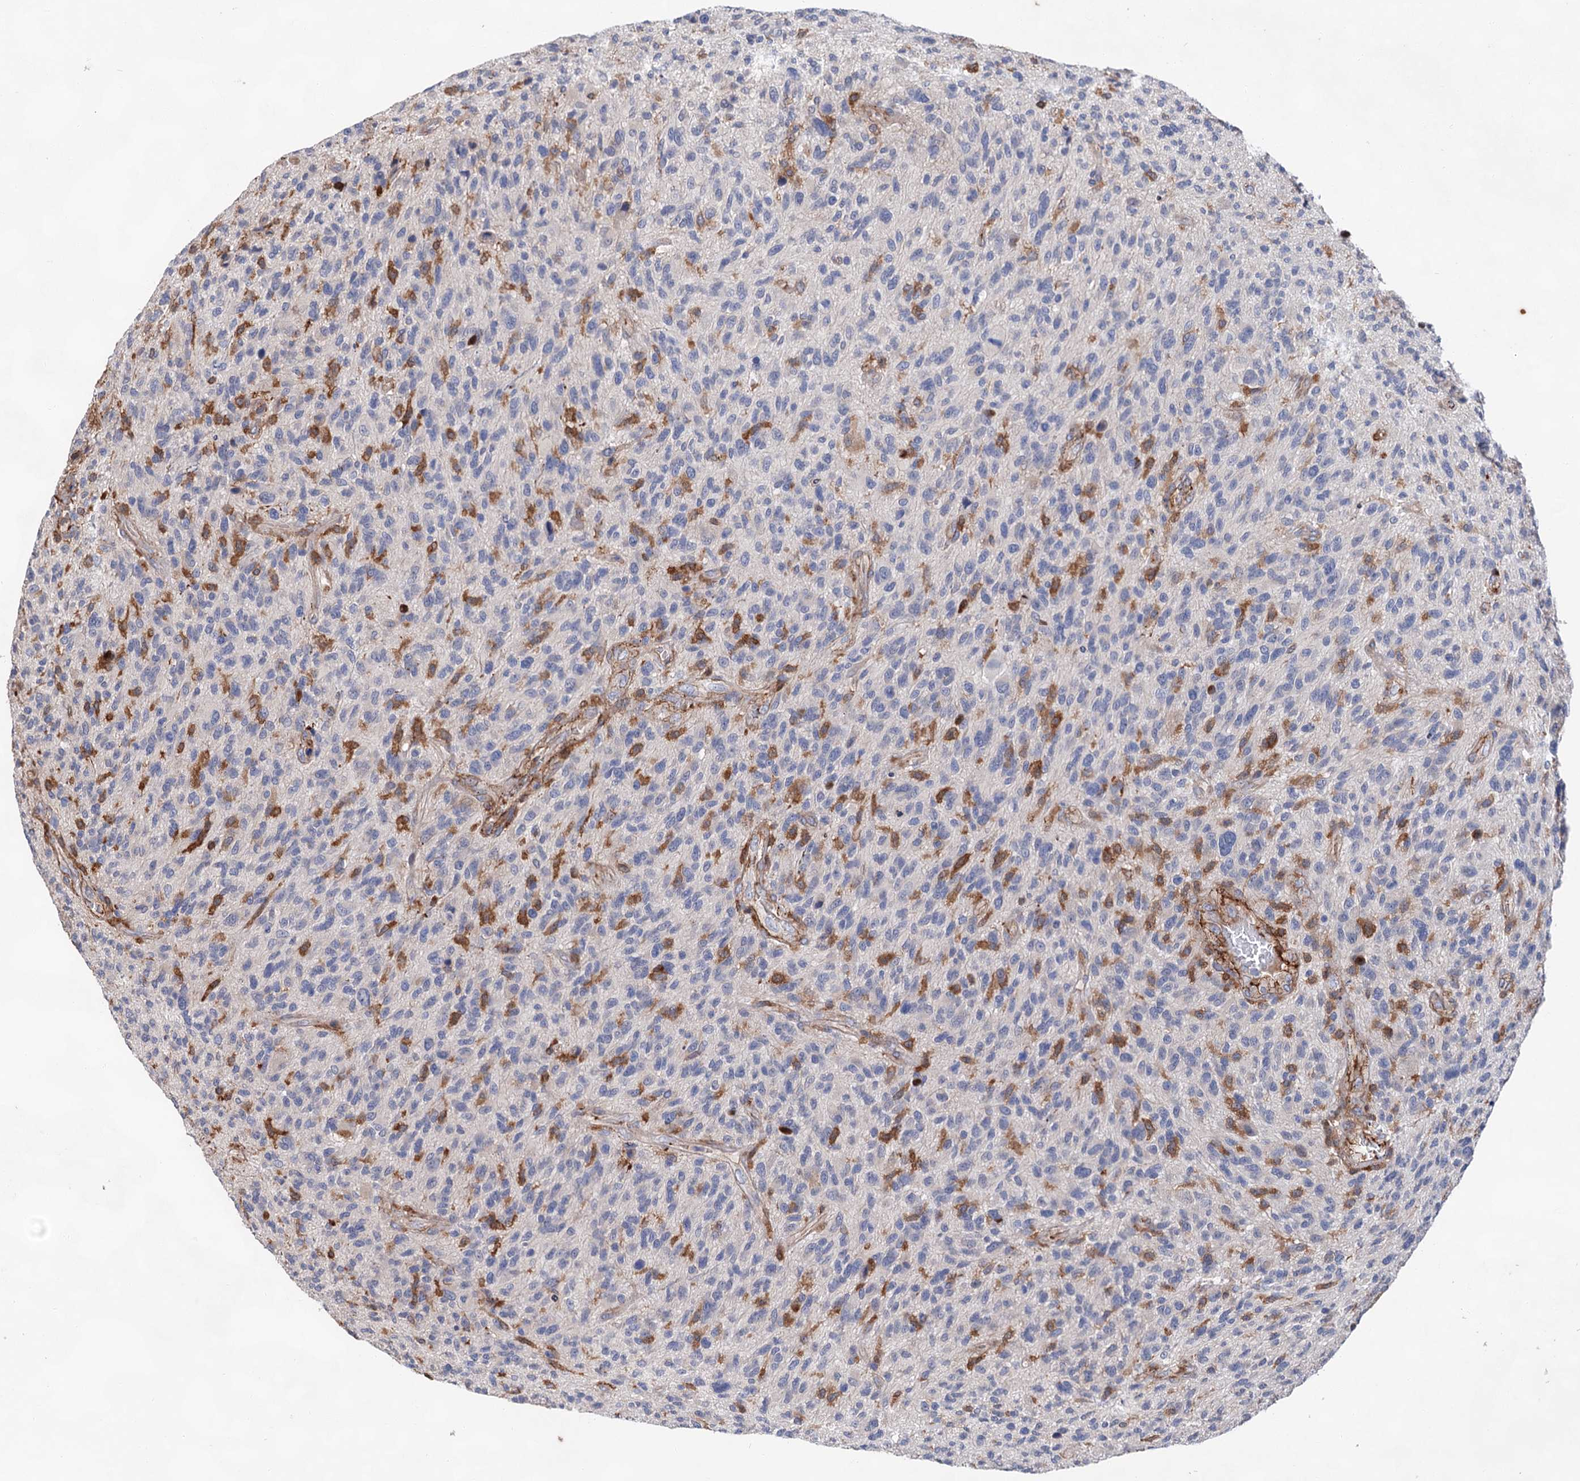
{"staining": {"intensity": "negative", "quantity": "none", "location": "none"}, "tissue": "glioma", "cell_type": "Tumor cells", "image_type": "cancer", "snomed": [{"axis": "morphology", "description": "Glioma, malignant, High grade"}, {"axis": "topography", "description": "Brain"}], "caption": "Immunohistochemistry (IHC) of high-grade glioma (malignant) exhibits no staining in tumor cells.", "gene": "TMTC3", "patient": {"sex": "male", "age": 47}}